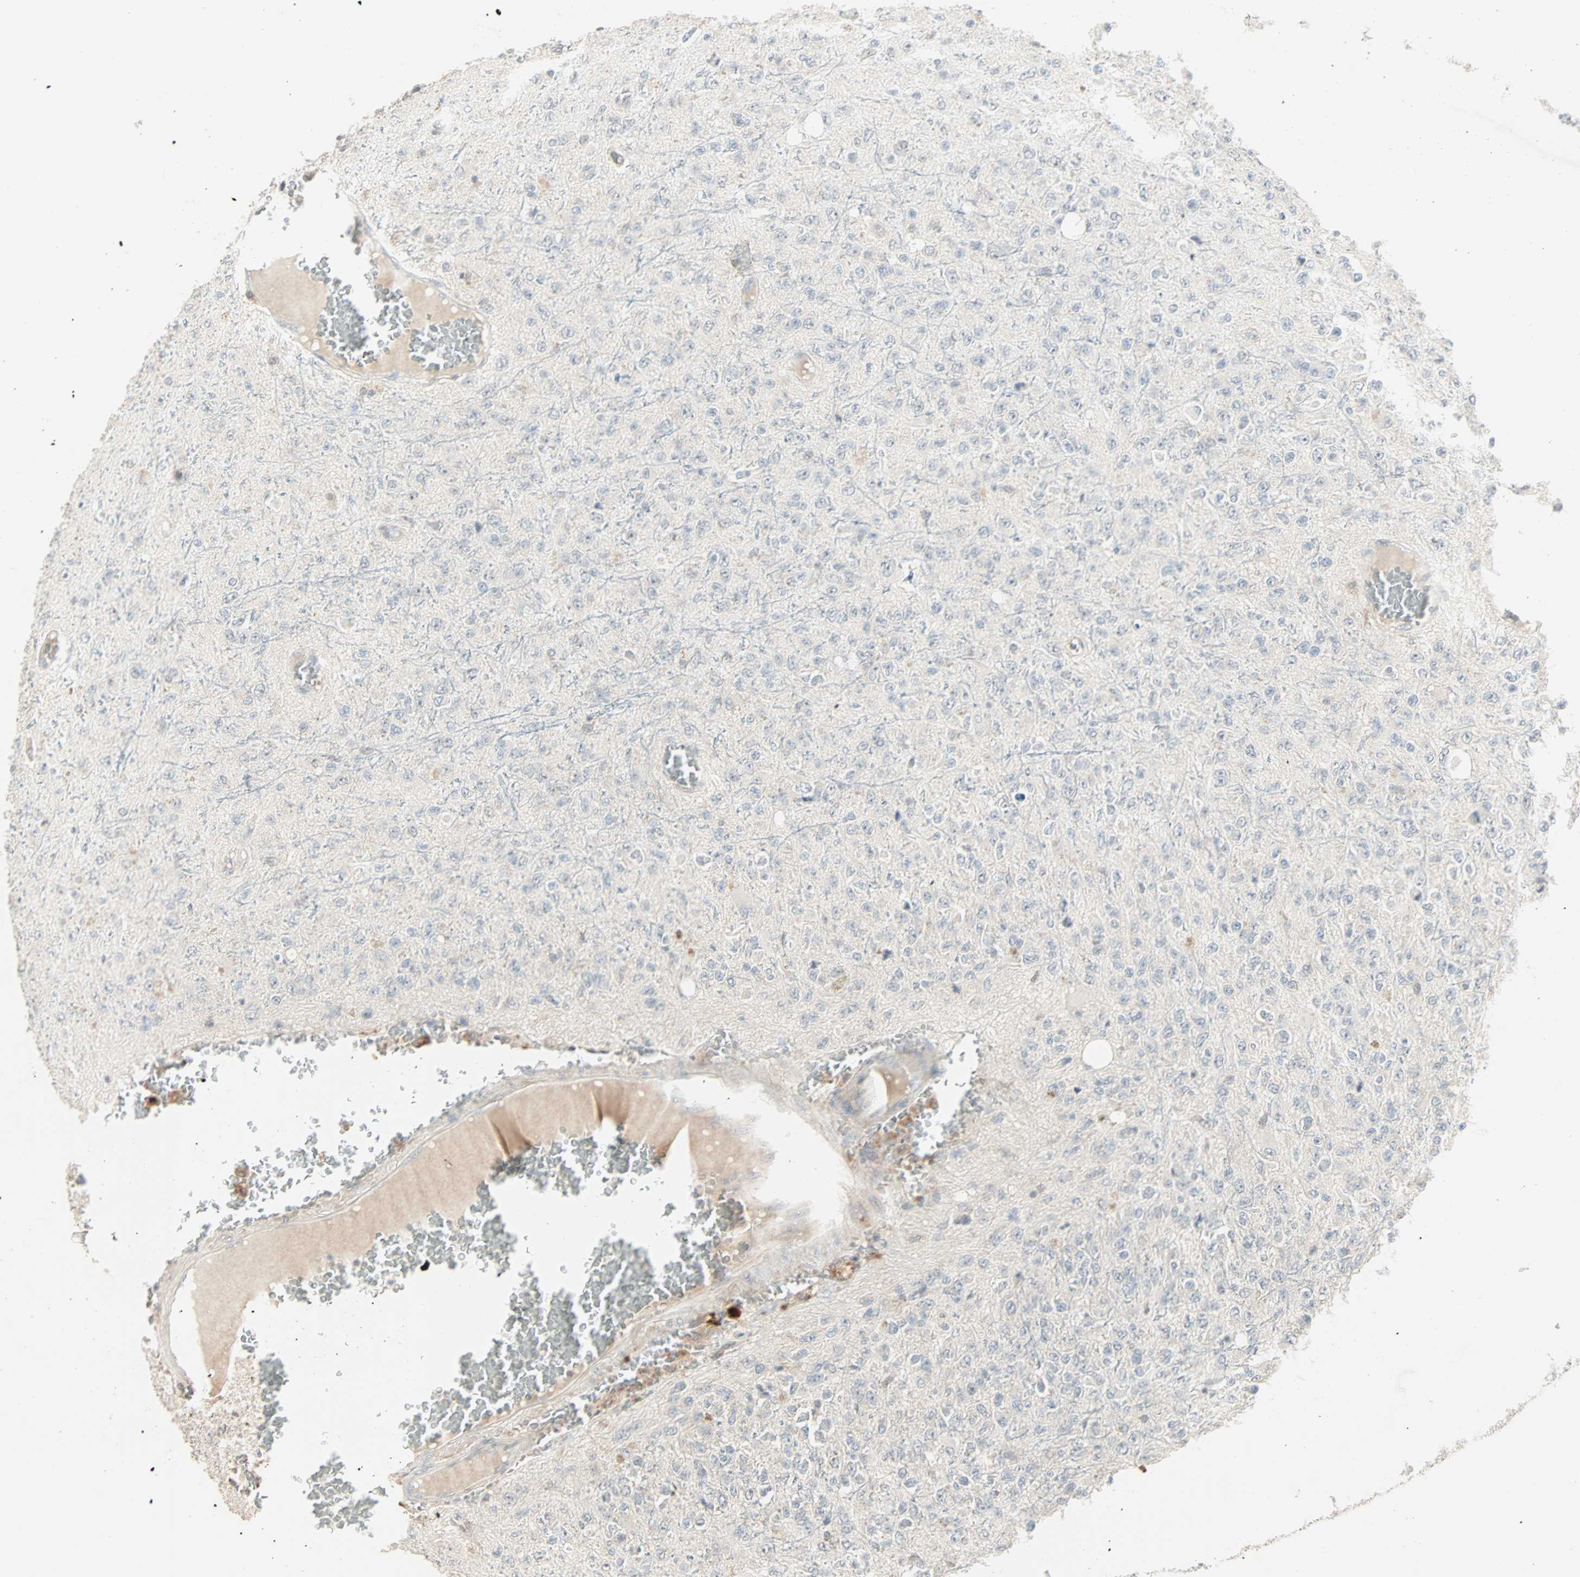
{"staining": {"intensity": "negative", "quantity": "none", "location": "none"}, "tissue": "glioma", "cell_type": "Tumor cells", "image_type": "cancer", "snomed": [{"axis": "morphology", "description": "Glioma, malignant, High grade"}, {"axis": "topography", "description": "pancreas cauda"}], "caption": "DAB (3,3'-diaminobenzidine) immunohistochemical staining of human glioma demonstrates no significant staining in tumor cells.", "gene": "KDM4A", "patient": {"sex": "male", "age": 60}}